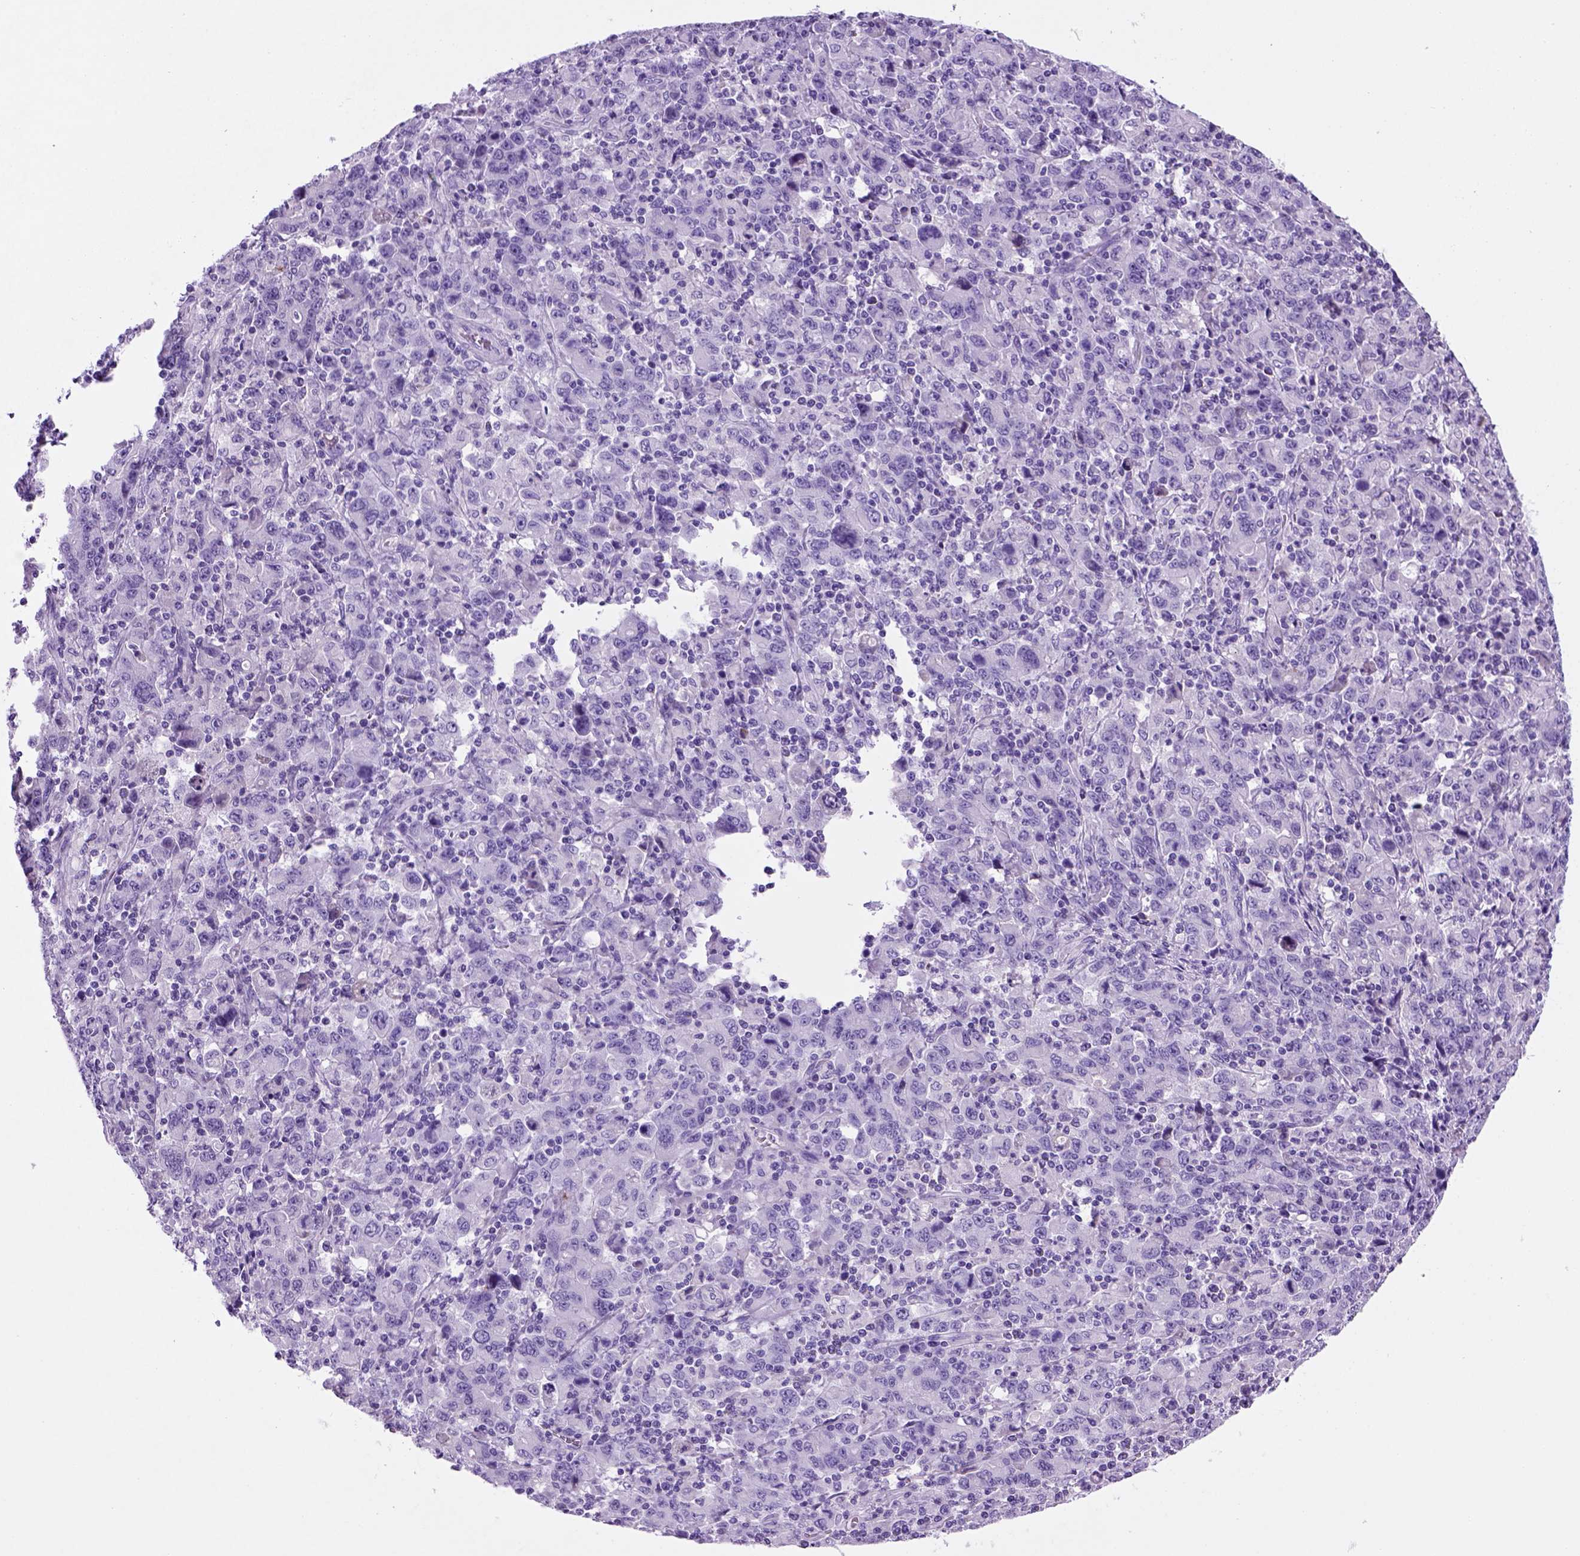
{"staining": {"intensity": "negative", "quantity": "none", "location": "none"}, "tissue": "stomach cancer", "cell_type": "Tumor cells", "image_type": "cancer", "snomed": [{"axis": "morphology", "description": "Adenocarcinoma, NOS"}, {"axis": "topography", "description": "Stomach, upper"}], "caption": "The histopathology image demonstrates no significant expression in tumor cells of stomach cancer (adenocarcinoma).", "gene": "HHIPL2", "patient": {"sex": "male", "age": 69}}